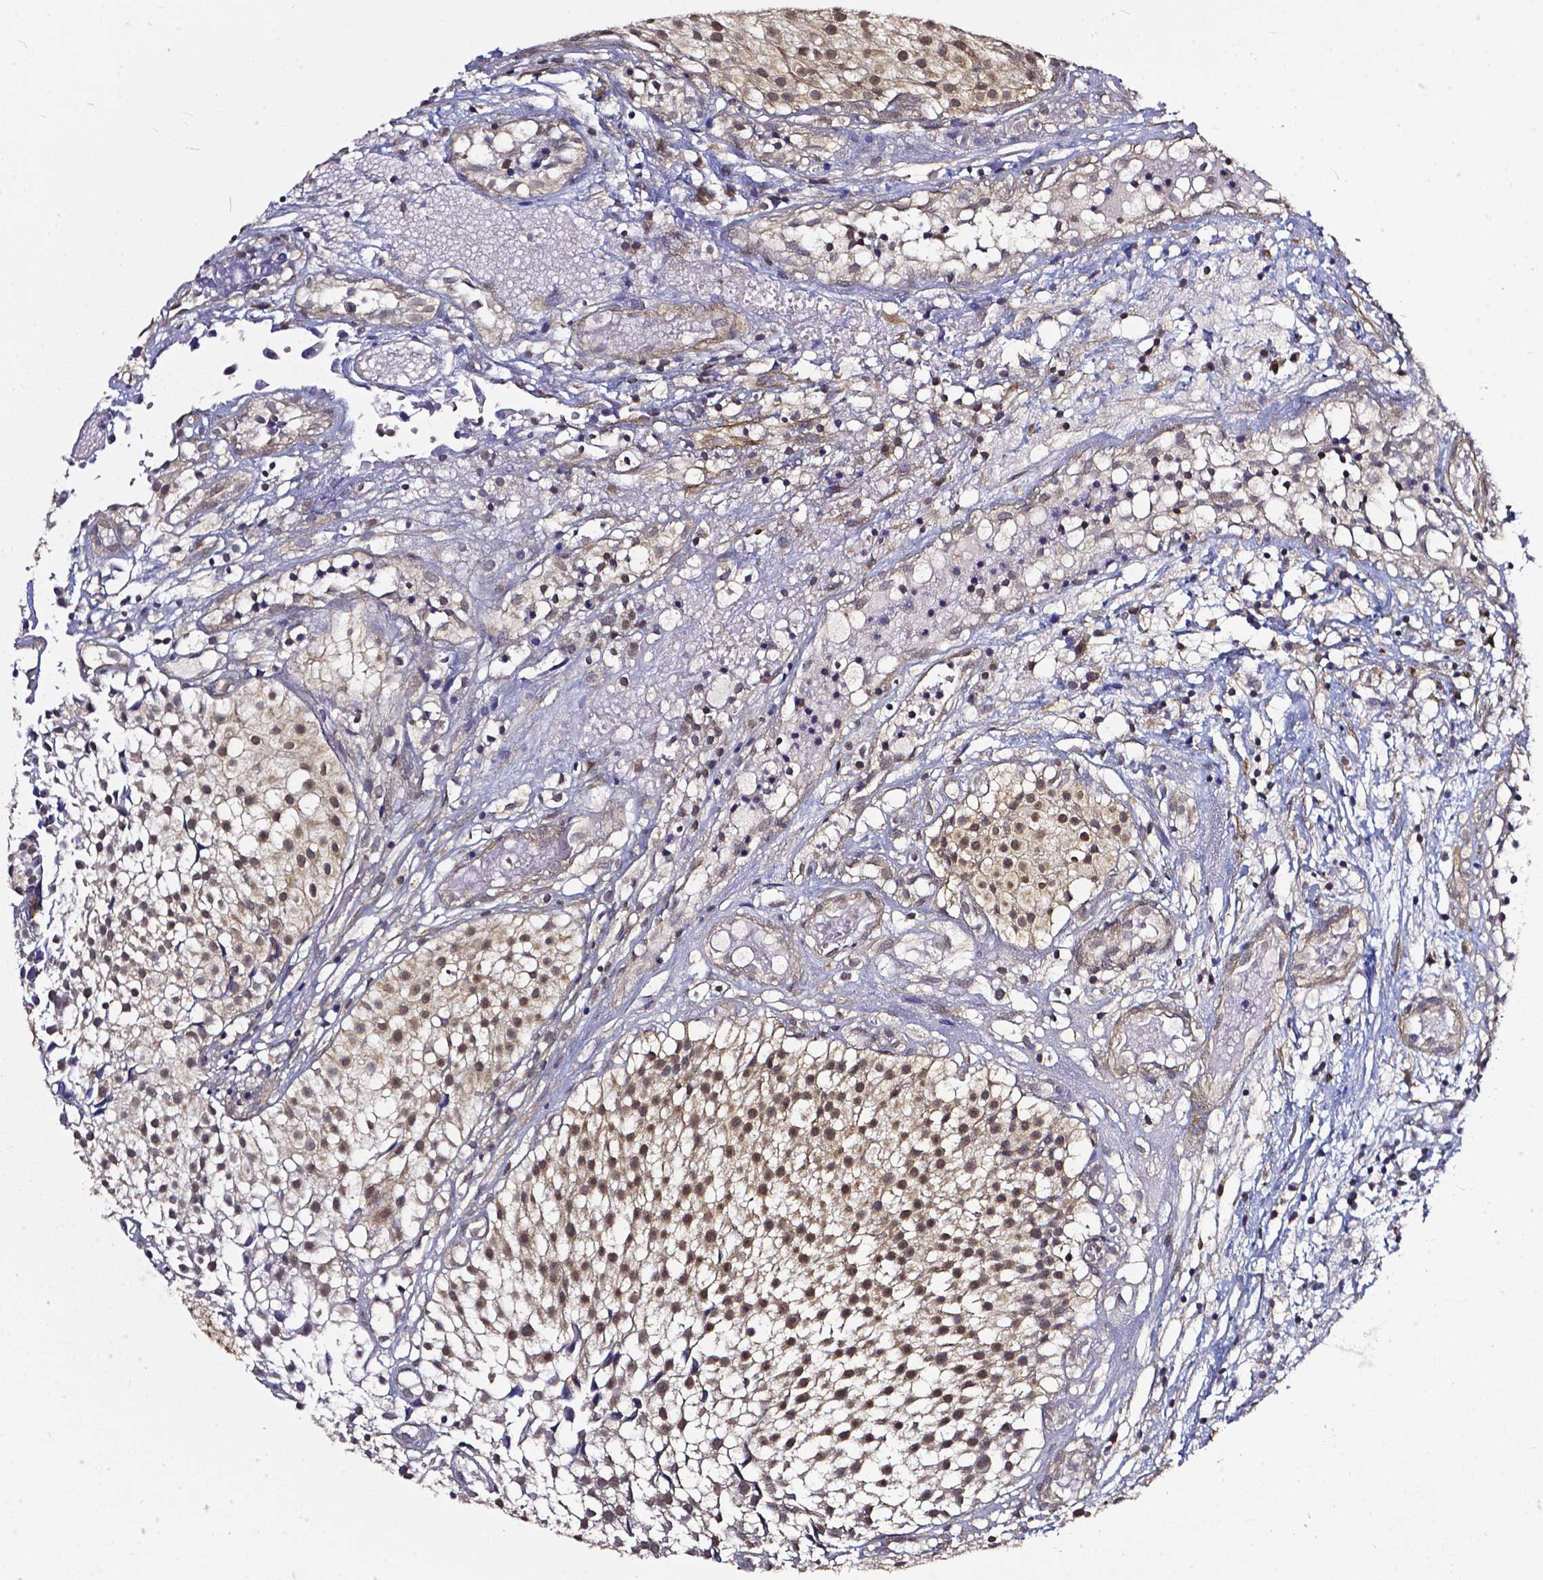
{"staining": {"intensity": "moderate", "quantity": ">75%", "location": "nuclear"}, "tissue": "urothelial cancer", "cell_type": "Tumor cells", "image_type": "cancer", "snomed": [{"axis": "morphology", "description": "Urothelial carcinoma, Low grade"}, {"axis": "topography", "description": "Urinary bladder"}], "caption": "This is an image of immunohistochemistry (IHC) staining of low-grade urothelial carcinoma, which shows moderate staining in the nuclear of tumor cells.", "gene": "OTUB1", "patient": {"sex": "male", "age": 79}}